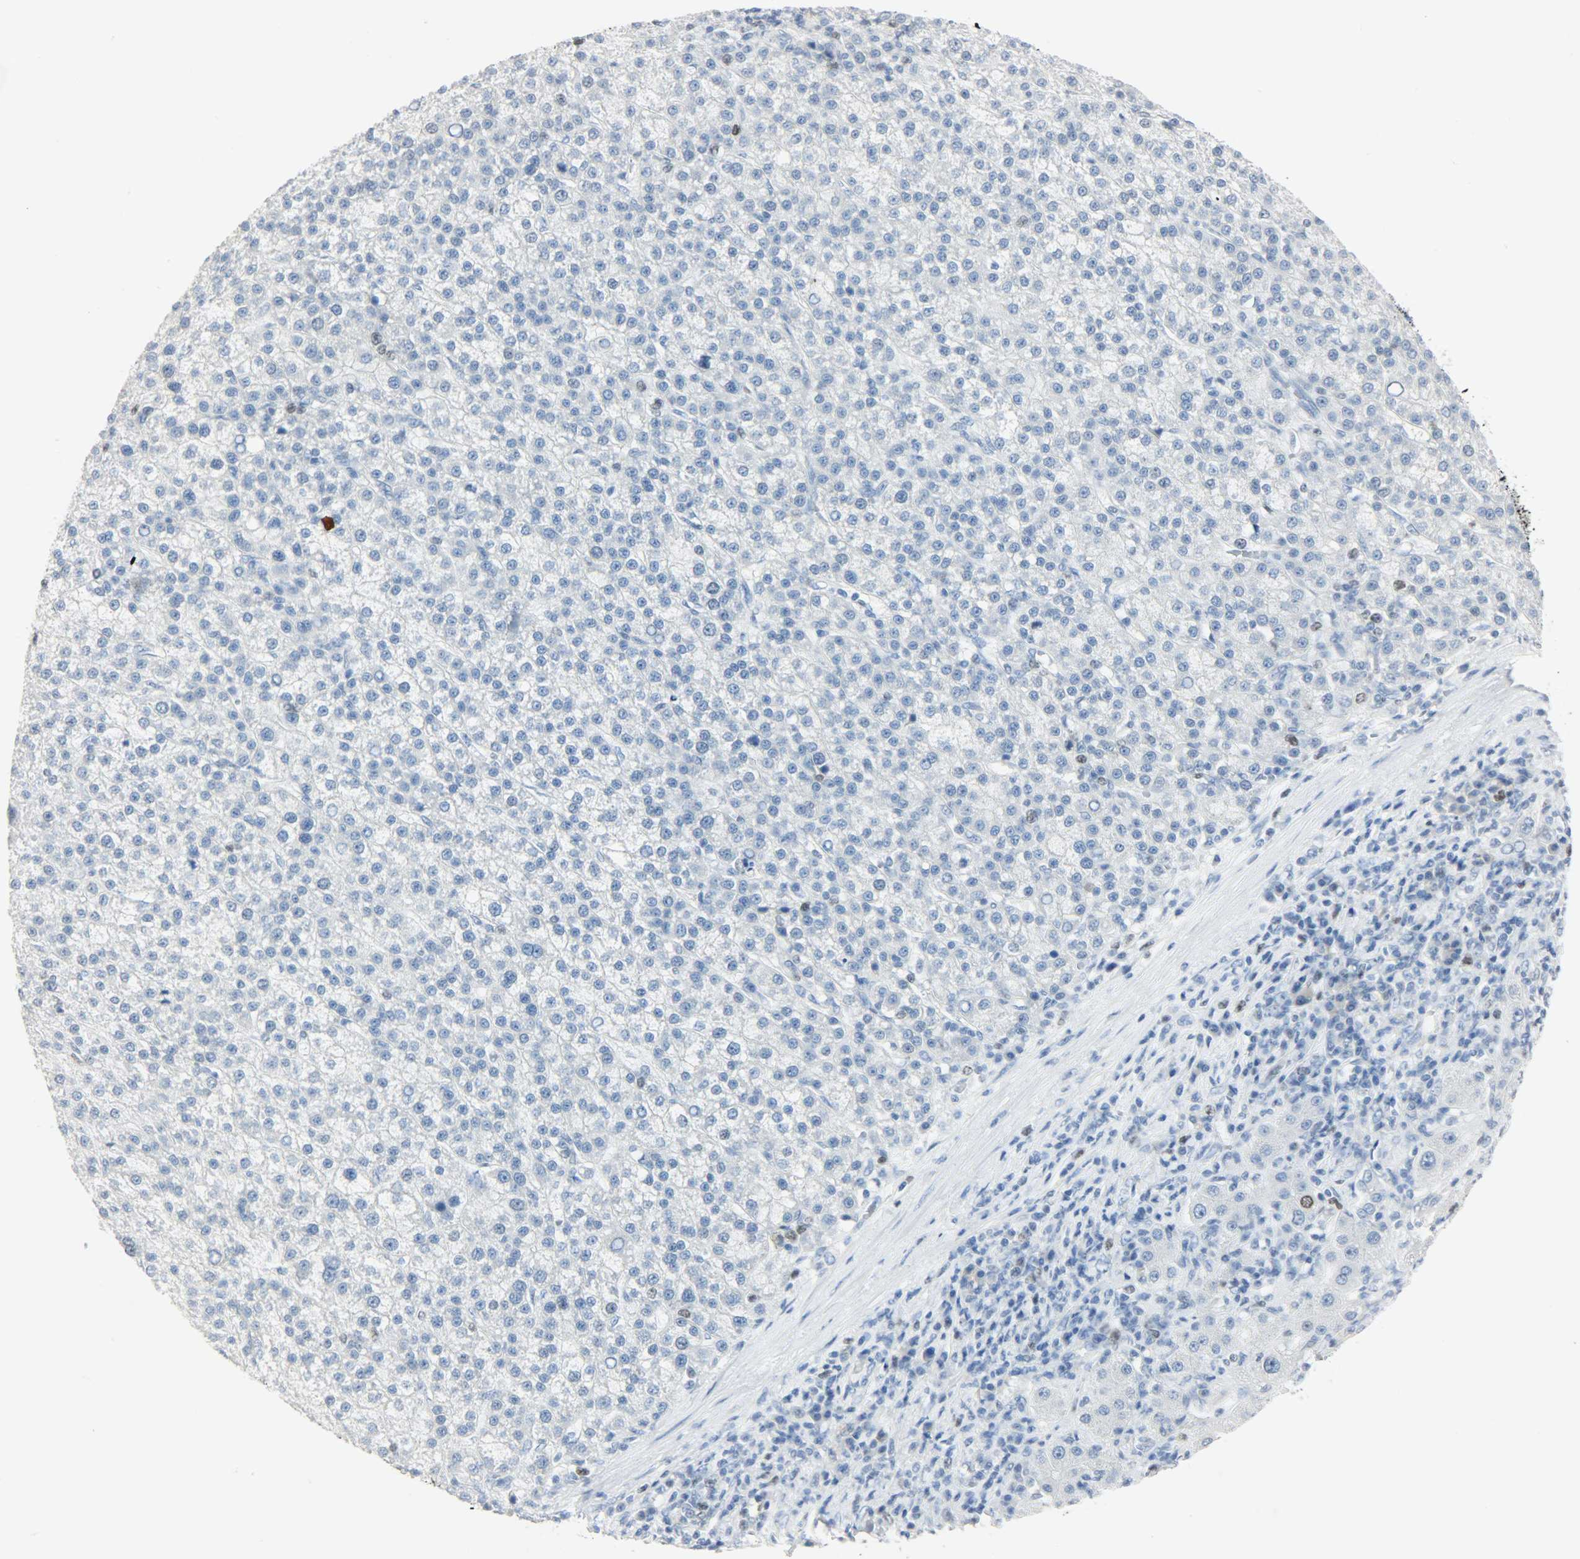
{"staining": {"intensity": "negative", "quantity": "none", "location": "none"}, "tissue": "liver cancer", "cell_type": "Tumor cells", "image_type": "cancer", "snomed": [{"axis": "morphology", "description": "Carcinoma, Hepatocellular, NOS"}, {"axis": "topography", "description": "Liver"}], "caption": "High magnification brightfield microscopy of liver cancer (hepatocellular carcinoma) stained with DAB (3,3'-diaminobenzidine) (brown) and counterstained with hematoxylin (blue): tumor cells show no significant expression.", "gene": "HELLS", "patient": {"sex": "female", "age": 58}}